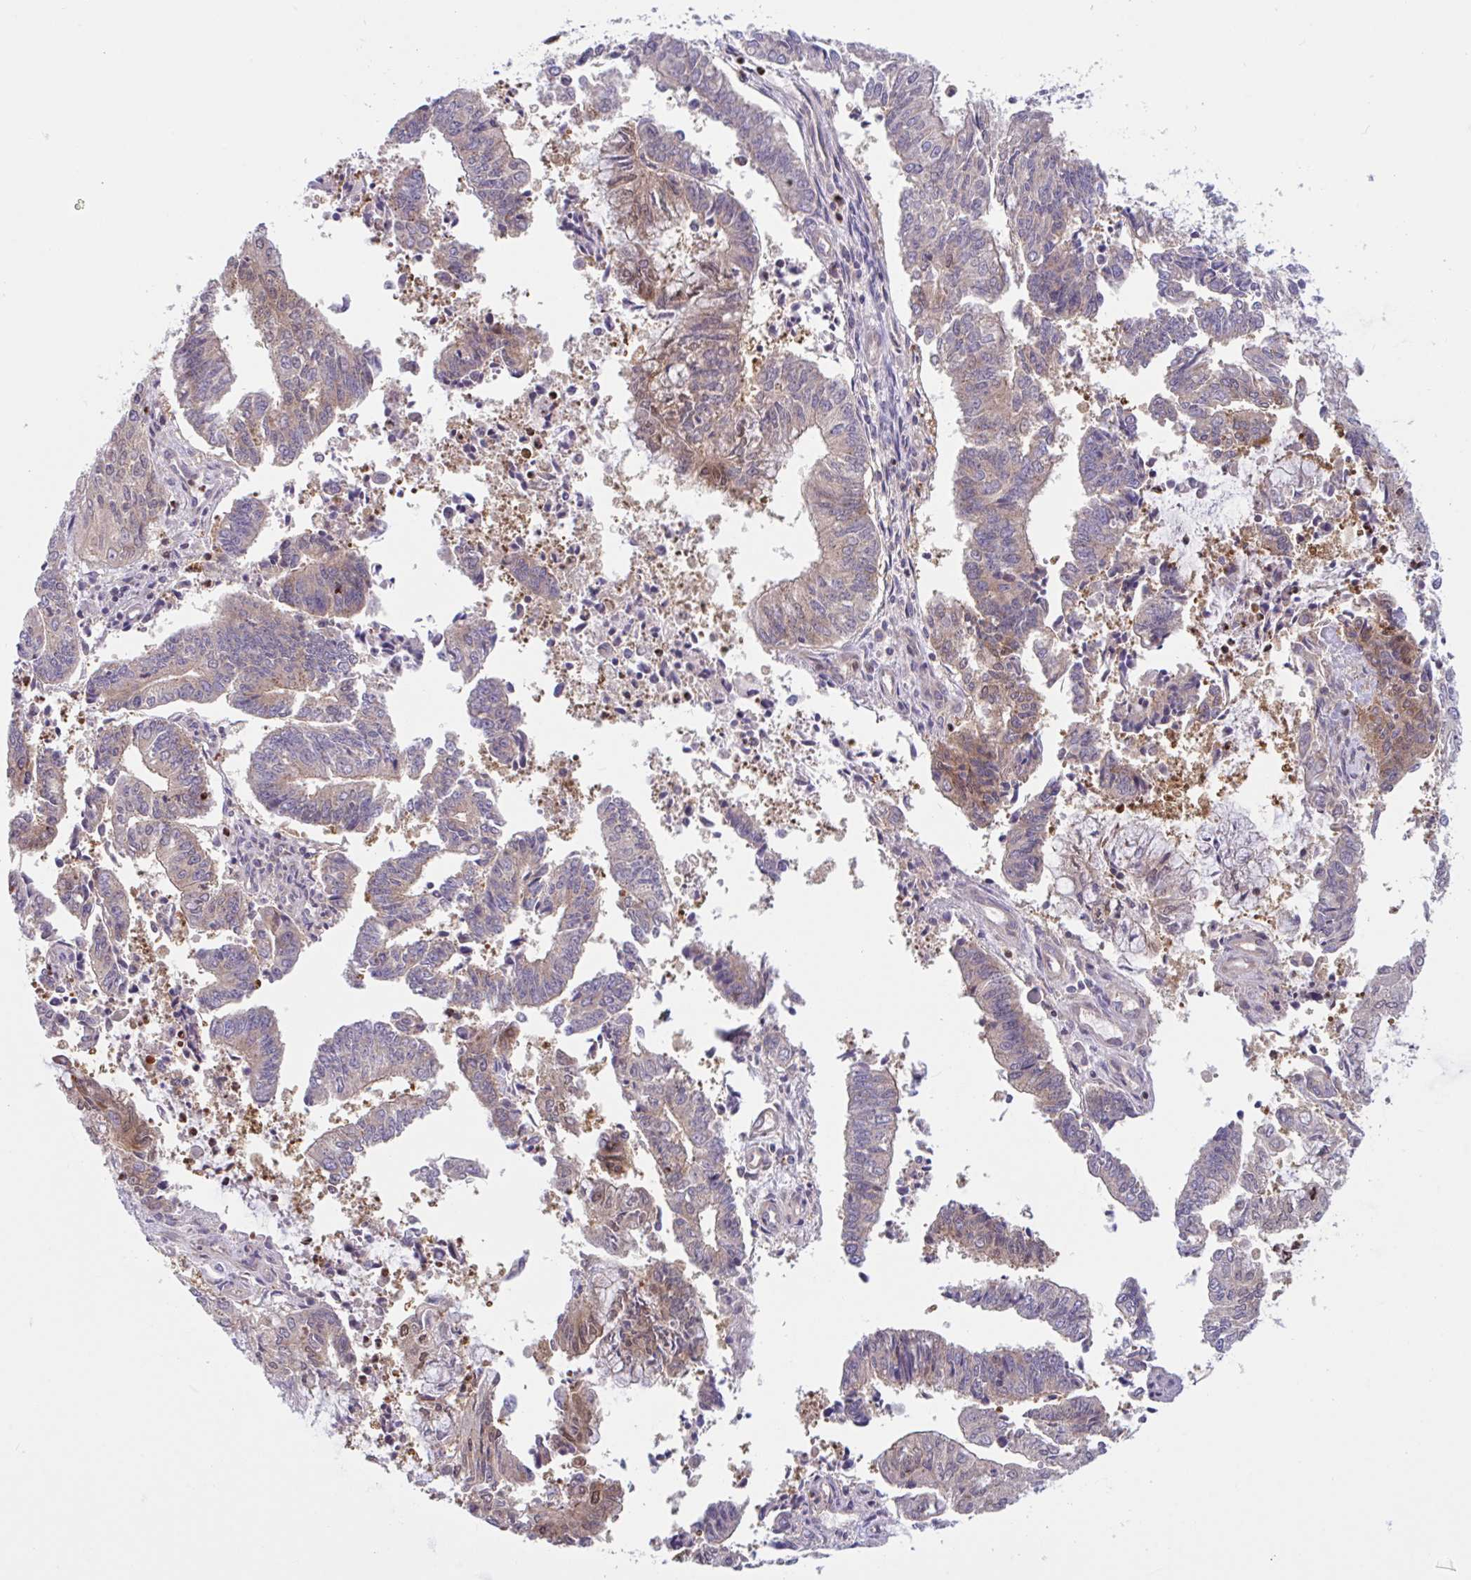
{"staining": {"intensity": "moderate", "quantity": ">75%", "location": "cytoplasmic/membranous"}, "tissue": "endometrial cancer", "cell_type": "Tumor cells", "image_type": "cancer", "snomed": [{"axis": "morphology", "description": "Adenocarcinoma, NOS"}, {"axis": "topography", "description": "Endometrium"}], "caption": "Human endometrial cancer stained with a protein marker demonstrates moderate staining in tumor cells.", "gene": "LMNTD2", "patient": {"sex": "female", "age": 61}}